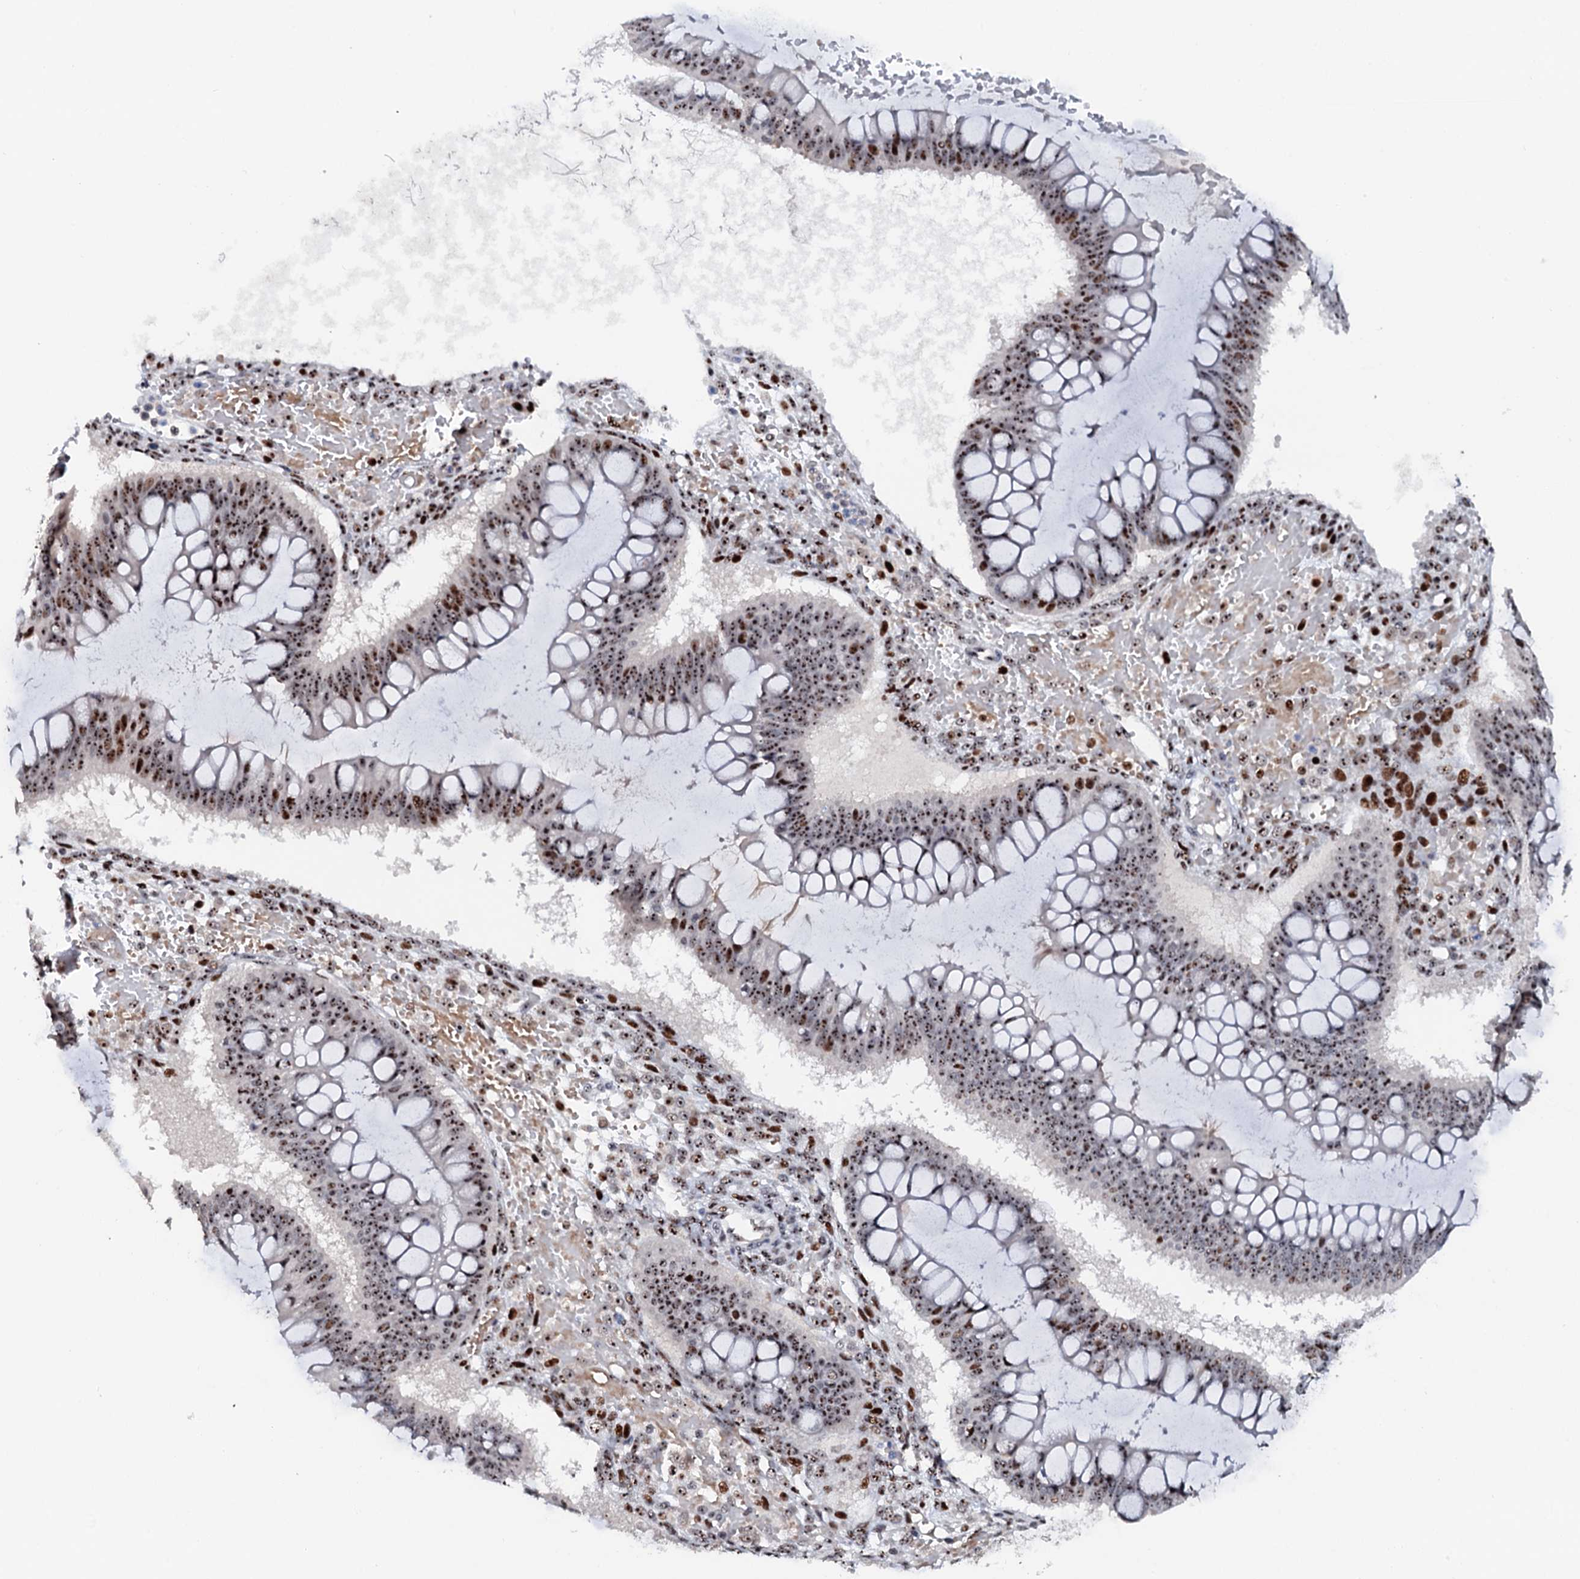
{"staining": {"intensity": "moderate", "quantity": ">75%", "location": "nuclear"}, "tissue": "ovarian cancer", "cell_type": "Tumor cells", "image_type": "cancer", "snomed": [{"axis": "morphology", "description": "Cystadenocarcinoma, mucinous, NOS"}, {"axis": "topography", "description": "Ovary"}], "caption": "The immunohistochemical stain highlights moderate nuclear positivity in tumor cells of ovarian cancer tissue. Ihc stains the protein of interest in brown and the nuclei are stained blue.", "gene": "NEUROG3", "patient": {"sex": "female", "age": 73}}